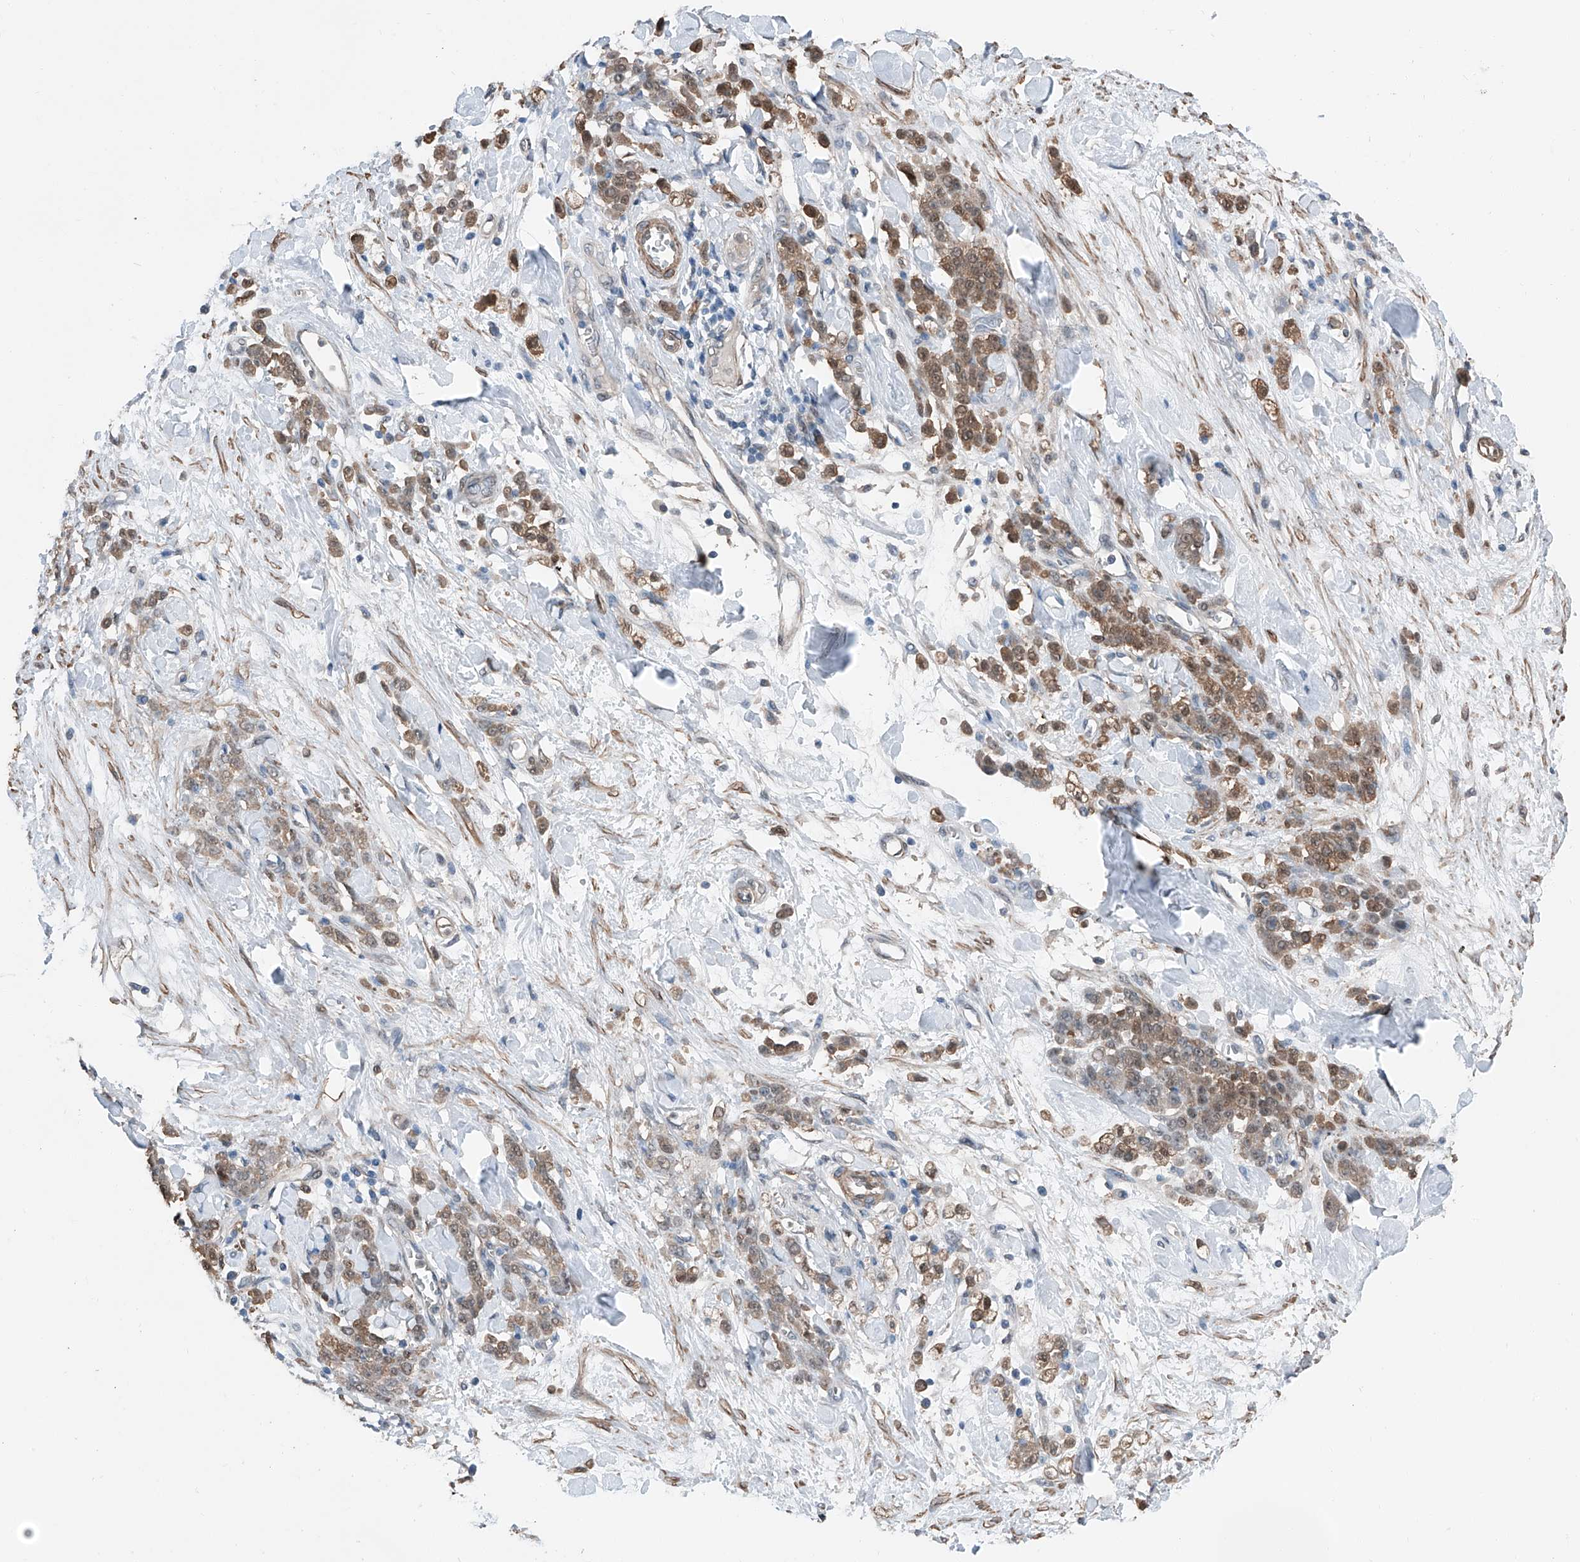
{"staining": {"intensity": "moderate", "quantity": ">75%", "location": "cytoplasmic/membranous,nuclear"}, "tissue": "stomach cancer", "cell_type": "Tumor cells", "image_type": "cancer", "snomed": [{"axis": "morphology", "description": "Normal tissue, NOS"}, {"axis": "morphology", "description": "Adenocarcinoma, NOS"}, {"axis": "topography", "description": "Stomach"}], "caption": "Immunohistochemistry (IHC) image of neoplastic tissue: stomach adenocarcinoma stained using immunohistochemistry displays medium levels of moderate protein expression localized specifically in the cytoplasmic/membranous and nuclear of tumor cells, appearing as a cytoplasmic/membranous and nuclear brown color.", "gene": "HSPA6", "patient": {"sex": "male", "age": 82}}